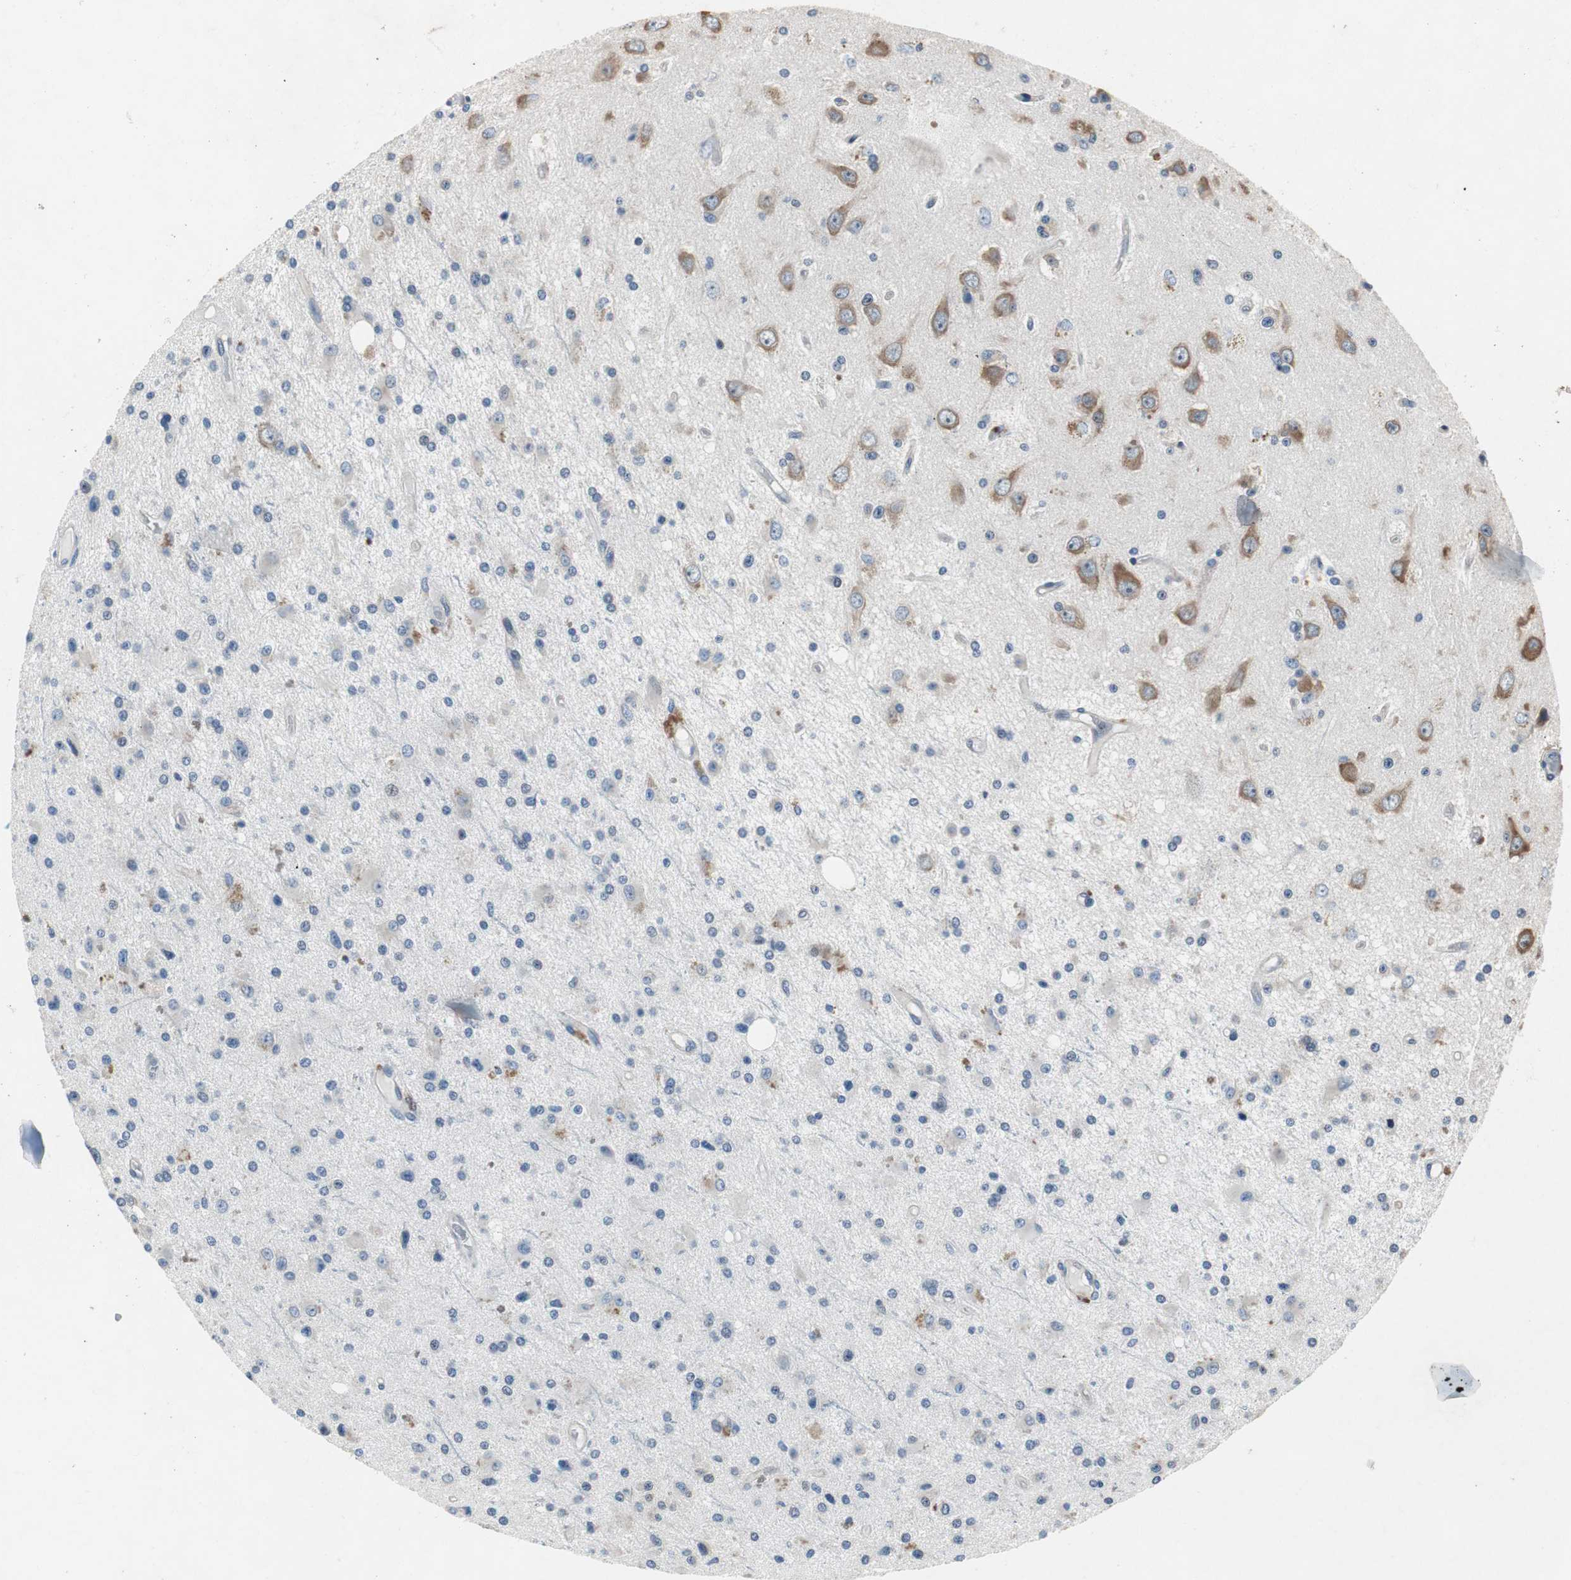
{"staining": {"intensity": "weak", "quantity": "<25%", "location": "cytoplasmic/membranous"}, "tissue": "glioma", "cell_type": "Tumor cells", "image_type": "cancer", "snomed": [{"axis": "morphology", "description": "Glioma, malignant, Low grade"}, {"axis": "topography", "description": "Brain"}], "caption": "Tumor cells are negative for brown protein staining in glioma.", "gene": "RPL35", "patient": {"sex": "male", "age": 58}}